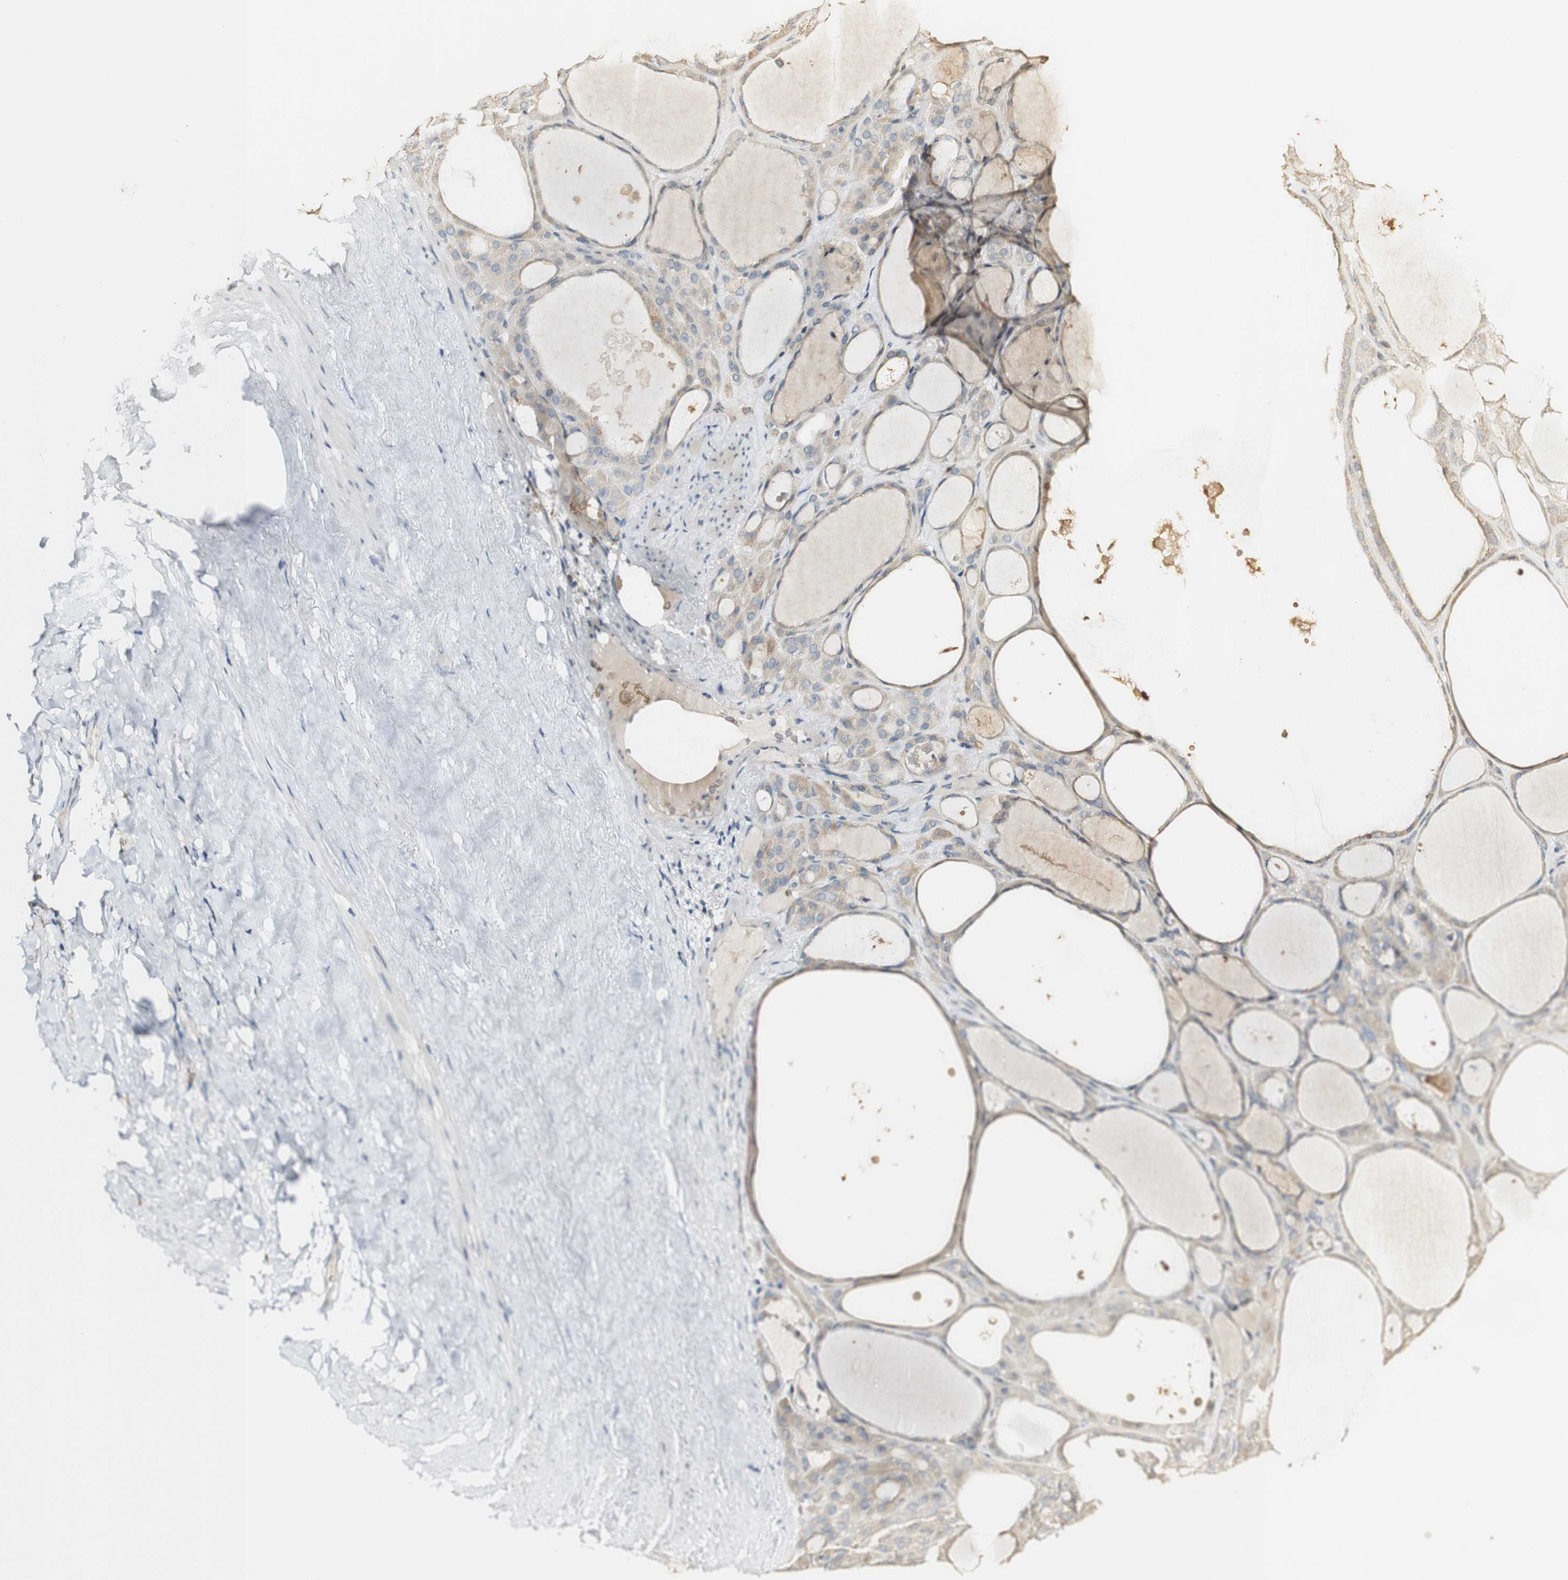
{"staining": {"intensity": "weak", "quantity": "25%-75%", "location": "cytoplasmic/membranous"}, "tissue": "thyroid gland", "cell_type": "Glandular cells", "image_type": "normal", "snomed": [{"axis": "morphology", "description": "Normal tissue, NOS"}, {"axis": "morphology", "description": "Carcinoma, NOS"}, {"axis": "topography", "description": "Thyroid gland"}], "caption": "Immunohistochemical staining of unremarkable thyroid gland exhibits 25%-75% levels of weak cytoplasmic/membranous protein staining in about 25%-75% of glandular cells.", "gene": "SYT7", "patient": {"sex": "female", "age": 86}}